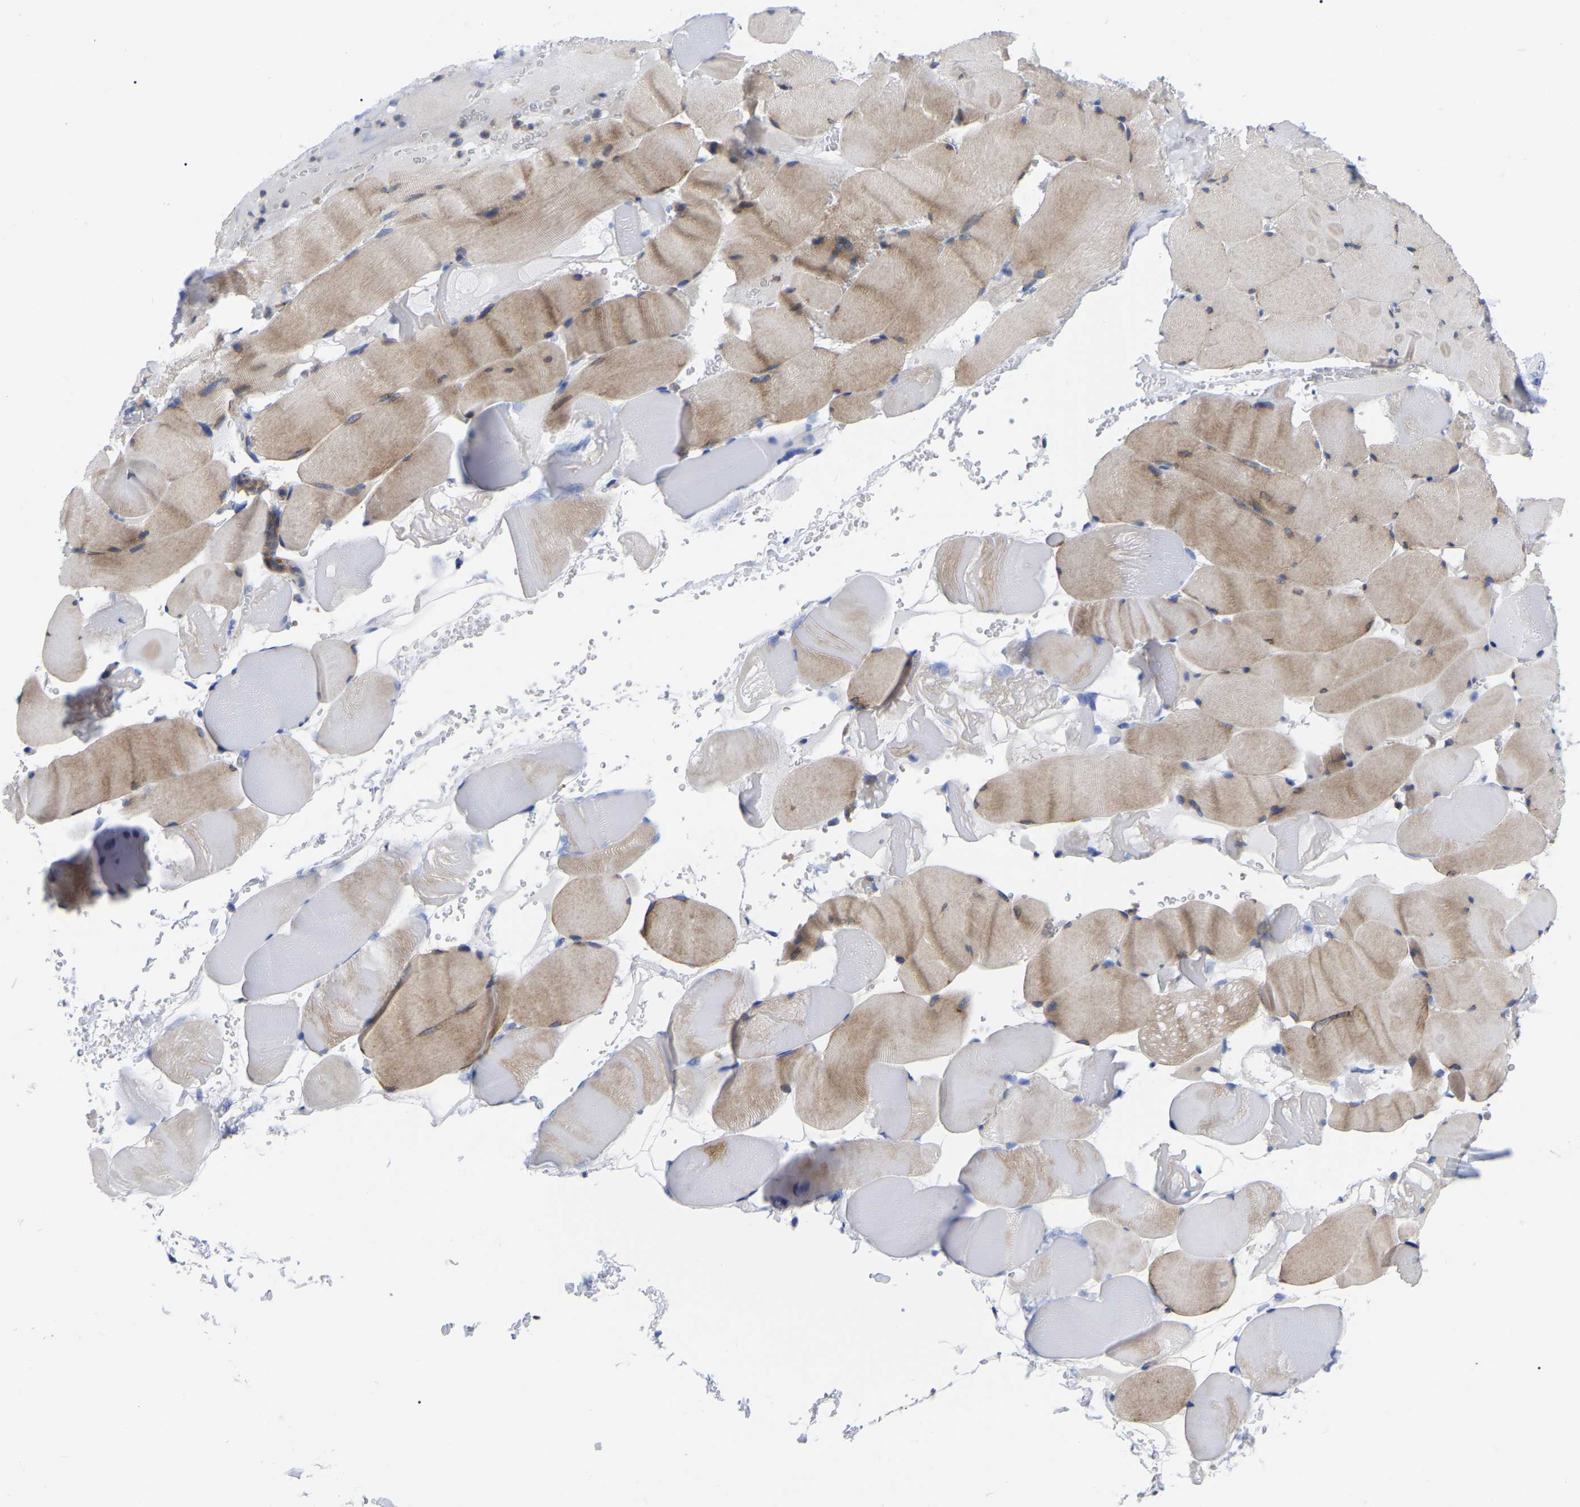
{"staining": {"intensity": "moderate", "quantity": "25%-75%", "location": "cytoplasmic/membranous"}, "tissue": "skeletal muscle", "cell_type": "Myocytes", "image_type": "normal", "snomed": [{"axis": "morphology", "description": "Normal tissue, NOS"}, {"axis": "topography", "description": "Skeletal muscle"}], "caption": "A medium amount of moderate cytoplasmic/membranous staining is seen in about 25%-75% of myocytes in normal skeletal muscle. (DAB (3,3'-diaminobenzidine) IHC with brightfield microscopy, high magnification).", "gene": "PTPN7", "patient": {"sex": "male", "age": 62}}